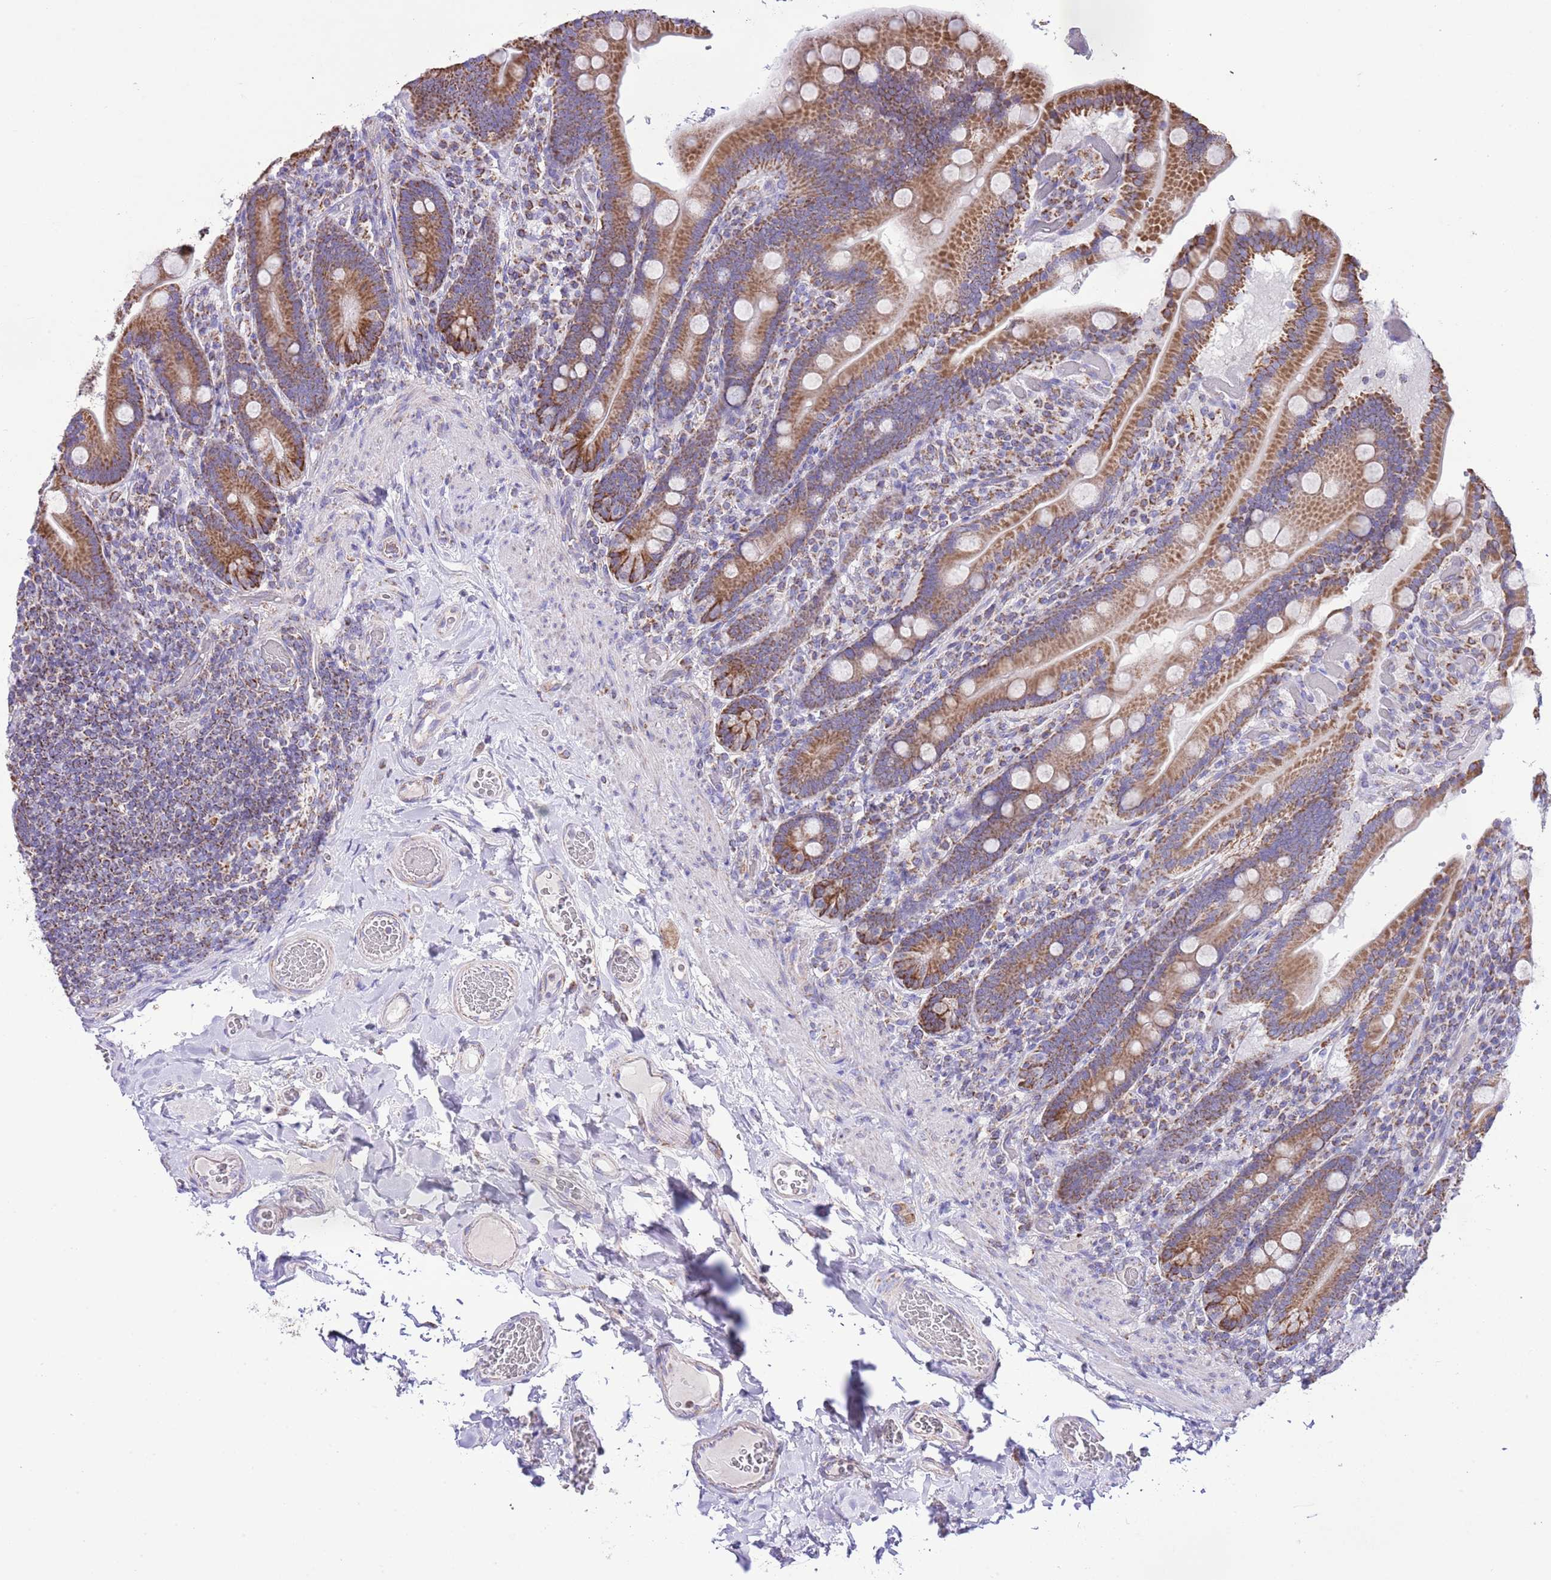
{"staining": {"intensity": "moderate", "quantity": ">75%", "location": "cytoplasmic/membranous"}, "tissue": "duodenum", "cell_type": "Glandular cells", "image_type": "normal", "snomed": [{"axis": "morphology", "description": "Normal tissue, NOS"}, {"axis": "topography", "description": "Duodenum"}], "caption": "A high-resolution photomicrograph shows immunohistochemistry staining of benign duodenum, which demonstrates moderate cytoplasmic/membranous staining in approximately >75% of glandular cells.", "gene": "TEKTIP1", "patient": {"sex": "female", "age": 62}}